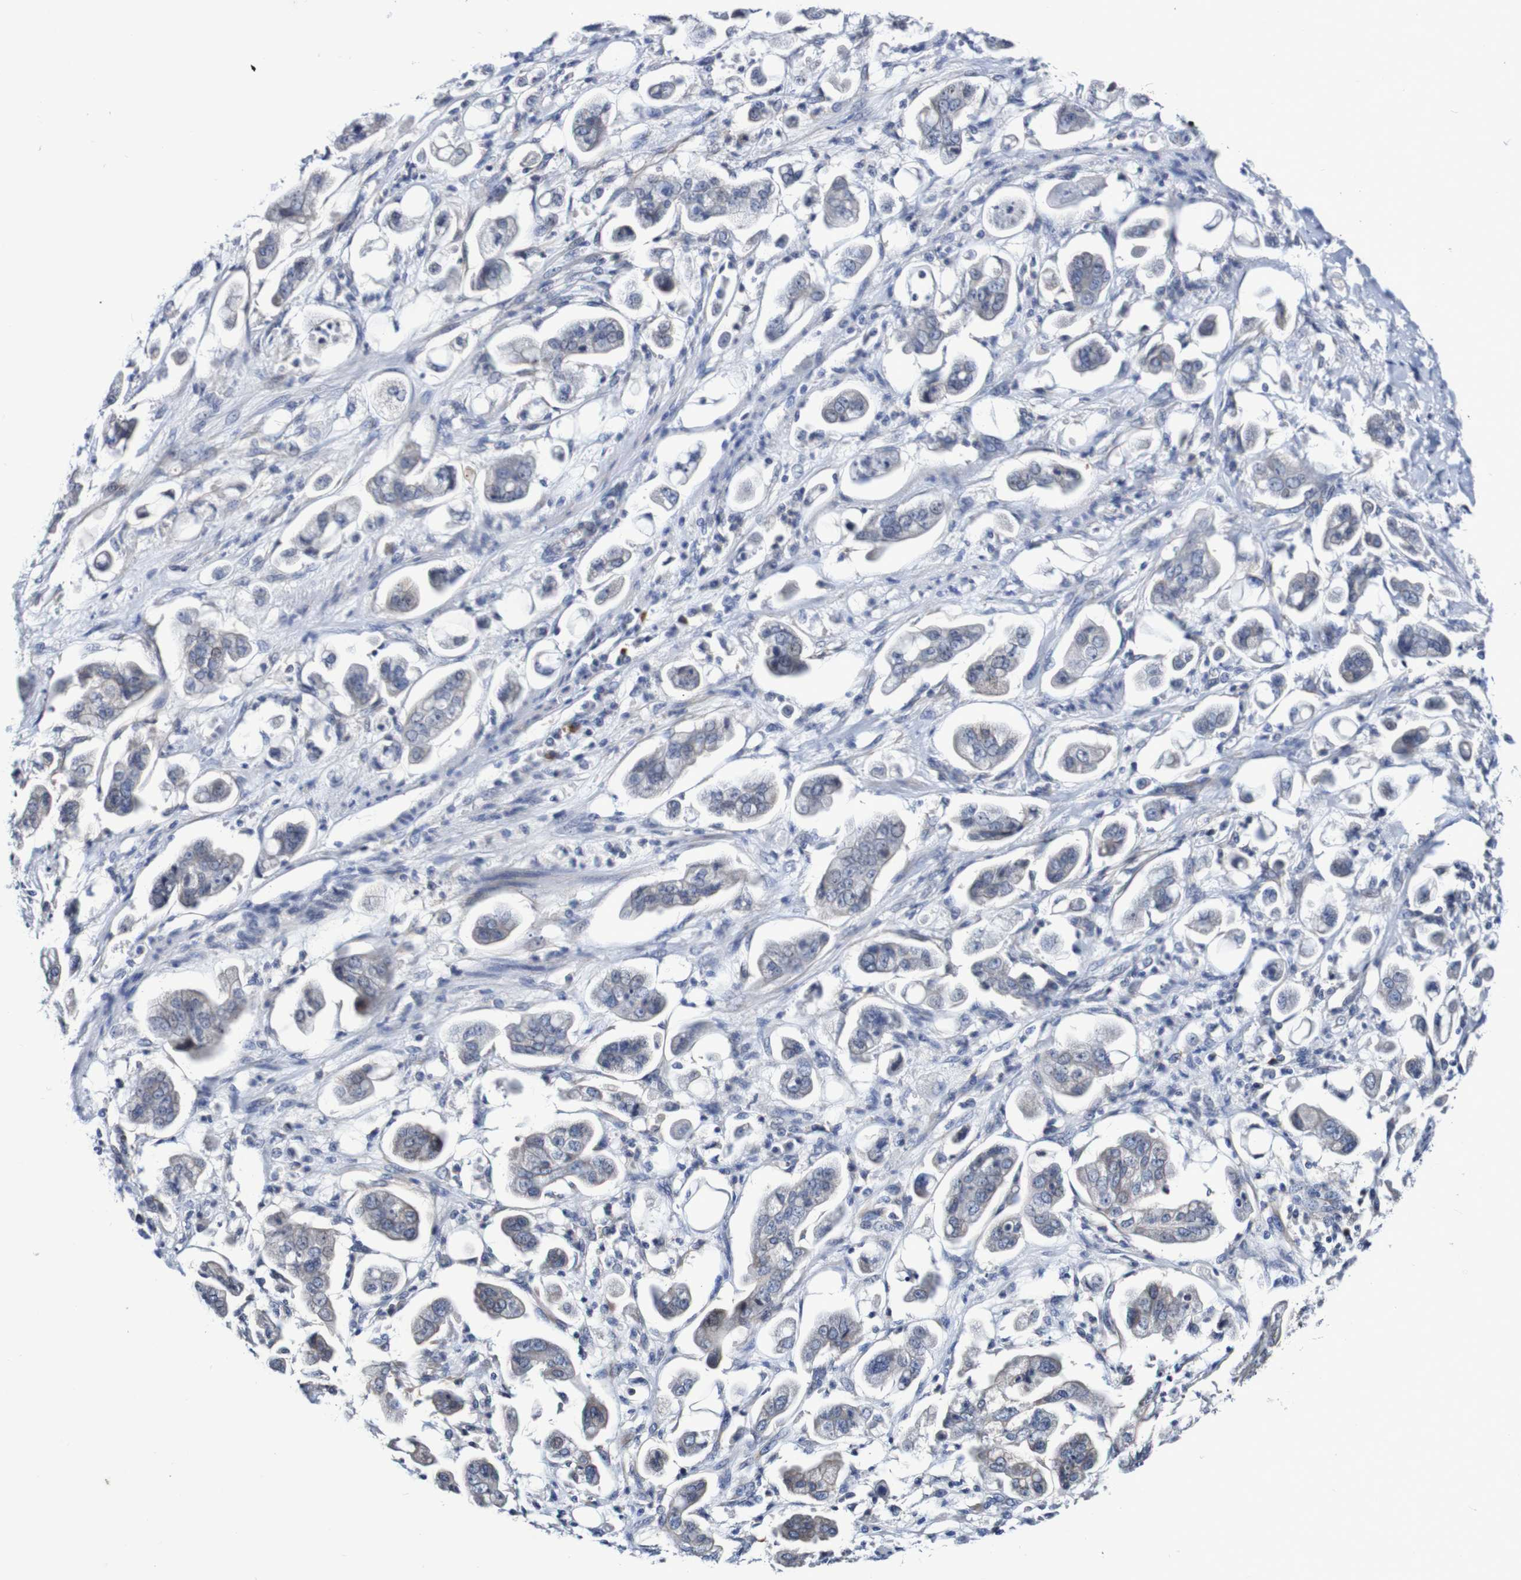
{"staining": {"intensity": "negative", "quantity": "none", "location": "none"}, "tissue": "stomach cancer", "cell_type": "Tumor cells", "image_type": "cancer", "snomed": [{"axis": "morphology", "description": "Adenocarcinoma, NOS"}, {"axis": "topography", "description": "Stomach"}], "caption": "The histopathology image exhibits no staining of tumor cells in adenocarcinoma (stomach).", "gene": "ACVR1C", "patient": {"sex": "male", "age": 62}}